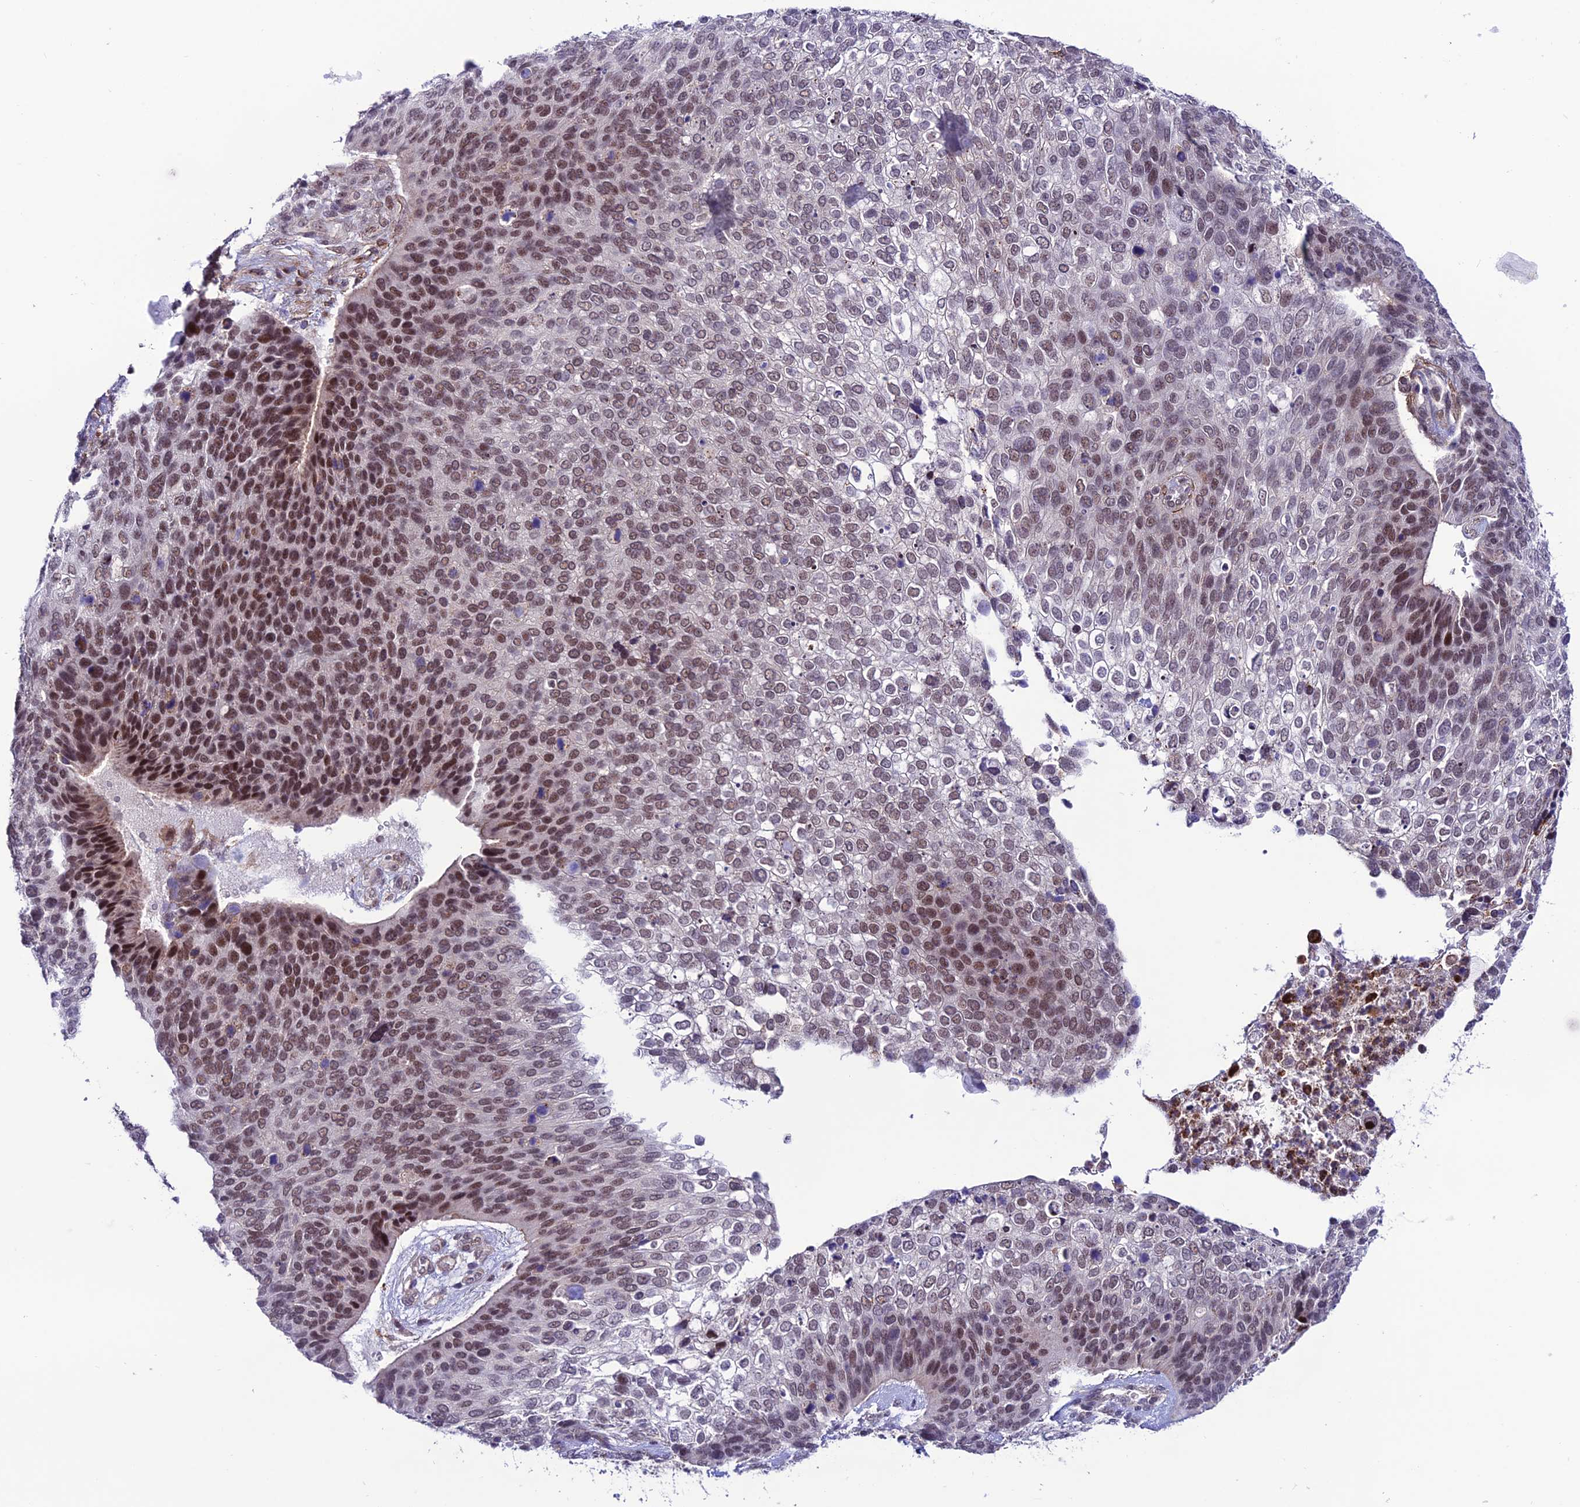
{"staining": {"intensity": "moderate", "quantity": "25%-75%", "location": "nuclear"}, "tissue": "skin cancer", "cell_type": "Tumor cells", "image_type": "cancer", "snomed": [{"axis": "morphology", "description": "Basal cell carcinoma"}, {"axis": "topography", "description": "Skin"}], "caption": "DAB immunohistochemical staining of skin basal cell carcinoma shows moderate nuclear protein expression in about 25%-75% of tumor cells.", "gene": "COL6A6", "patient": {"sex": "female", "age": 74}}